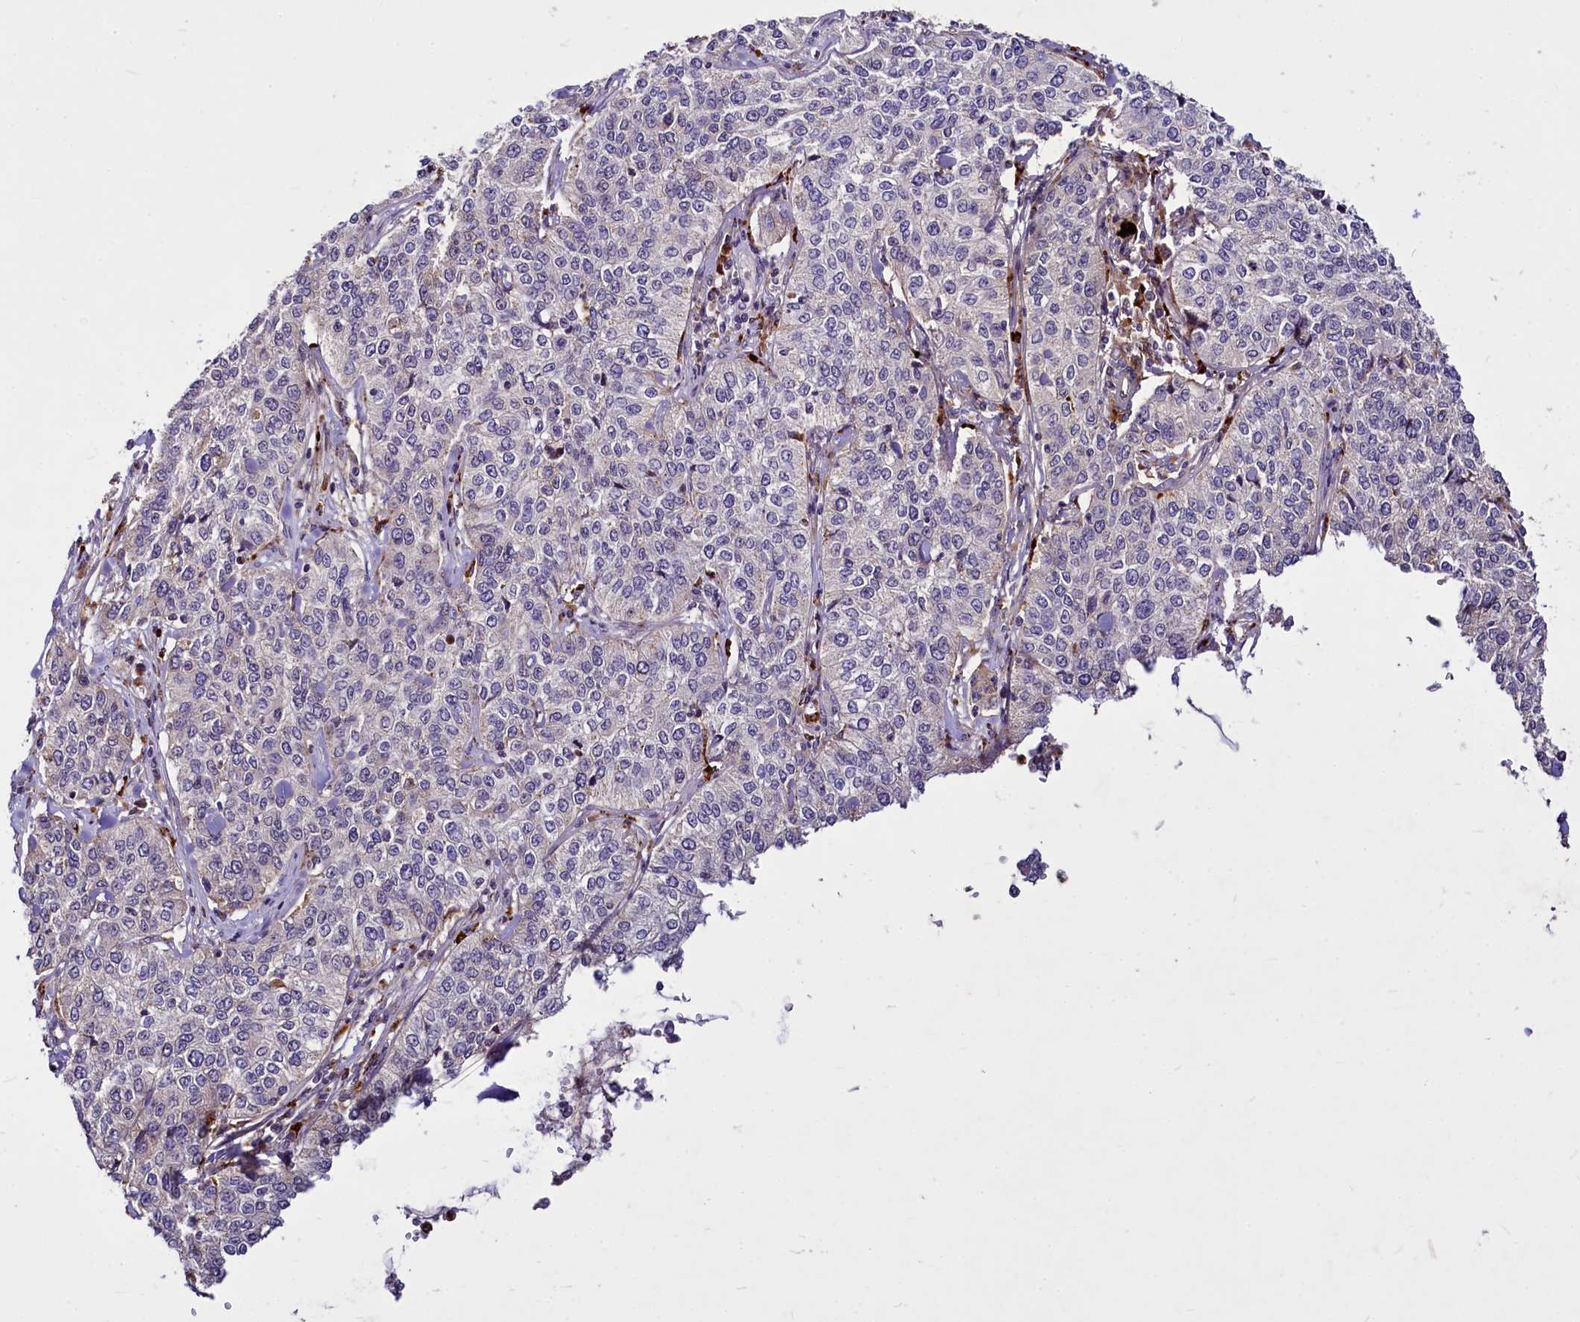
{"staining": {"intensity": "negative", "quantity": "none", "location": "none"}, "tissue": "cervical cancer", "cell_type": "Tumor cells", "image_type": "cancer", "snomed": [{"axis": "morphology", "description": "Squamous cell carcinoma, NOS"}, {"axis": "topography", "description": "Cervix"}], "caption": "DAB immunohistochemical staining of squamous cell carcinoma (cervical) demonstrates no significant positivity in tumor cells.", "gene": "C11orf86", "patient": {"sex": "female", "age": 35}}